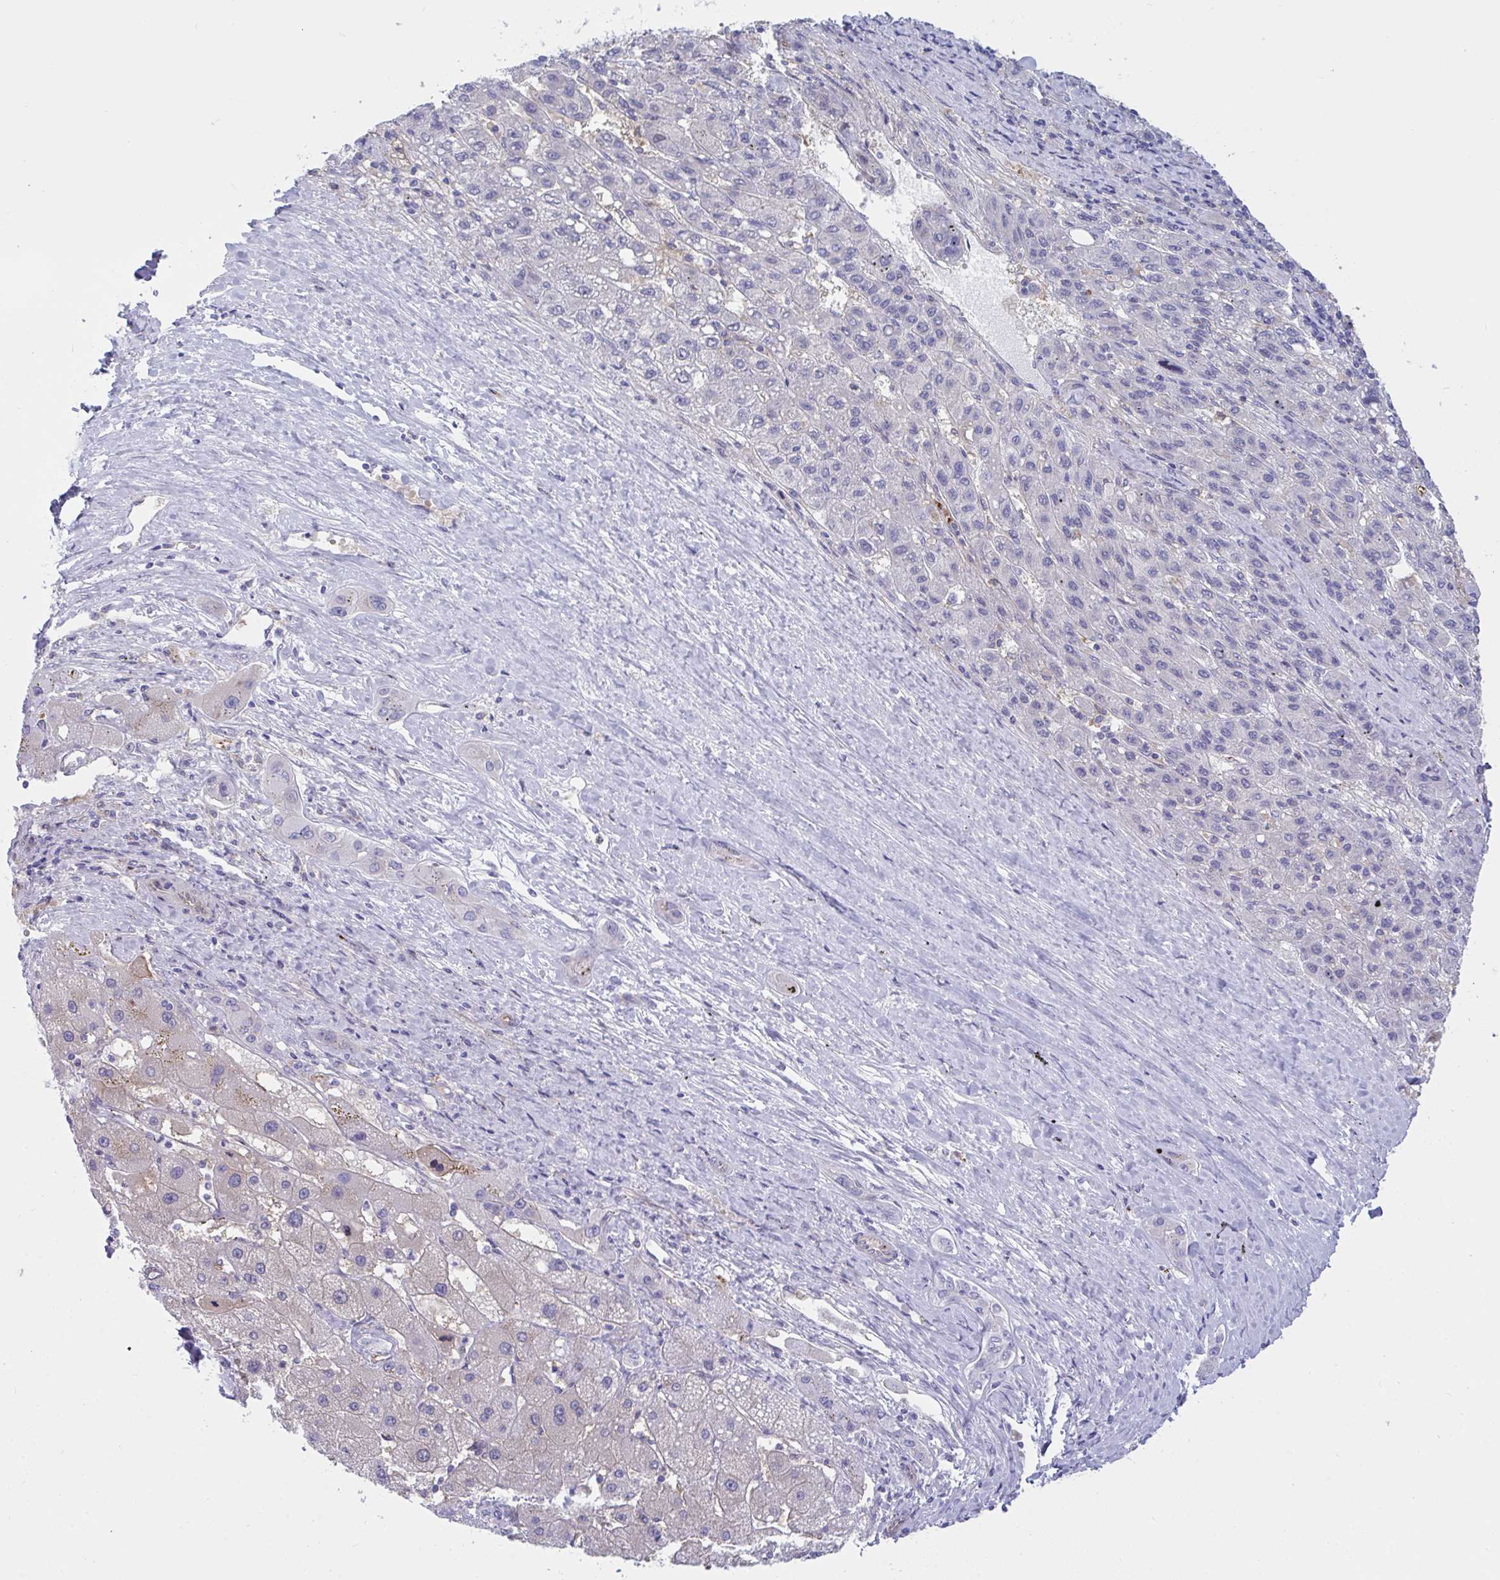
{"staining": {"intensity": "negative", "quantity": "none", "location": "none"}, "tissue": "liver cancer", "cell_type": "Tumor cells", "image_type": "cancer", "snomed": [{"axis": "morphology", "description": "Carcinoma, Hepatocellular, NOS"}, {"axis": "topography", "description": "Liver"}], "caption": "This is an immunohistochemistry (IHC) photomicrograph of hepatocellular carcinoma (liver). There is no expression in tumor cells.", "gene": "CENPQ", "patient": {"sex": "female", "age": 82}}